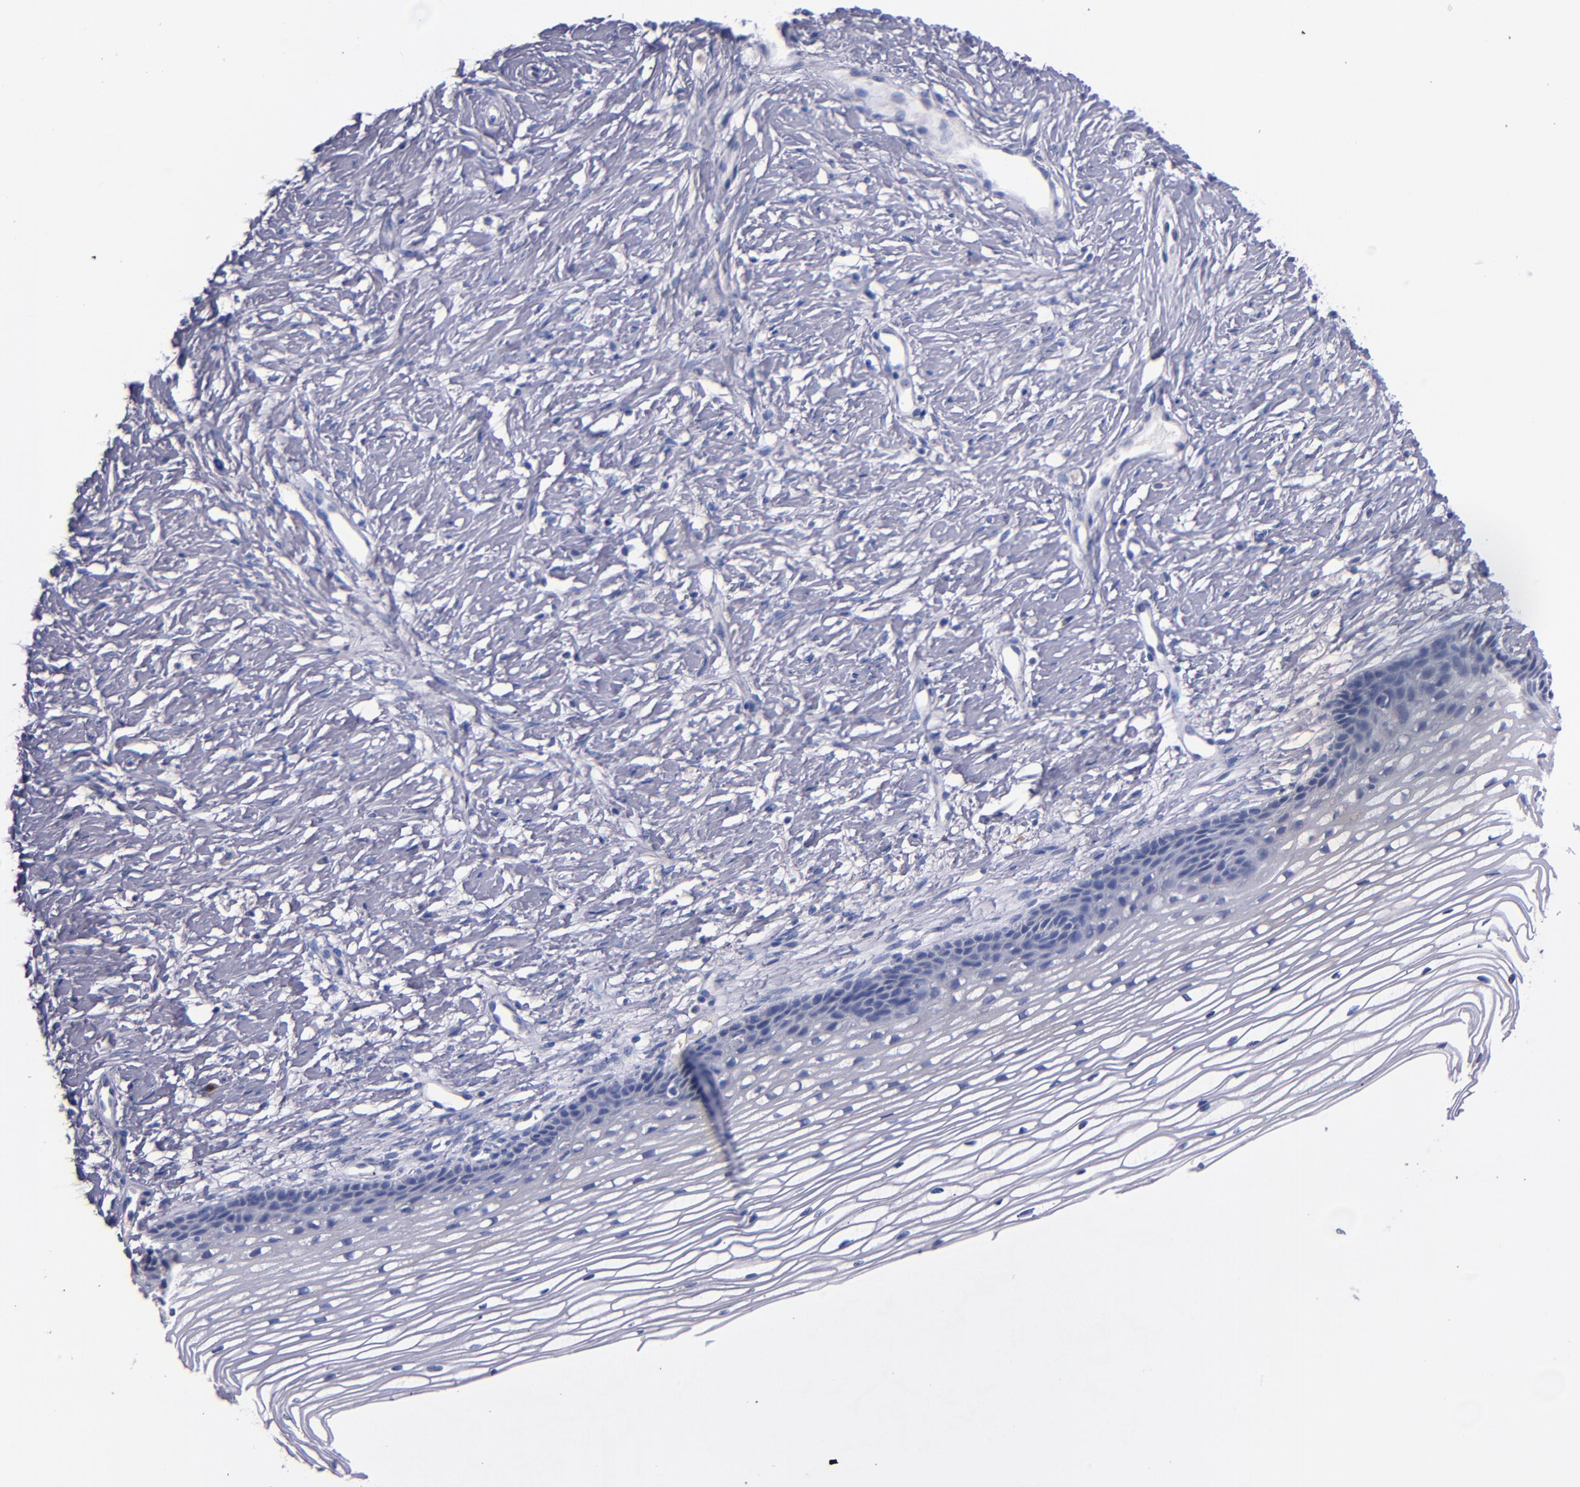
{"staining": {"intensity": "negative", "quantity": "none", "location": "none"}, "tissue": "cervix", "cell_type": "Glandular cells", "image_type": "normal", "snomed": [{"axis": "morphology", "description": "Normal tissue, NOS"}, {"axis": "topography", "description": "Cervix"}], "caption": "Glandular cells are negative for protein expression in benign human cervix. Nuclei are stained in blue.", "gene": "CNTNAP2", "patient": {"sex": "female", "age": 77}}